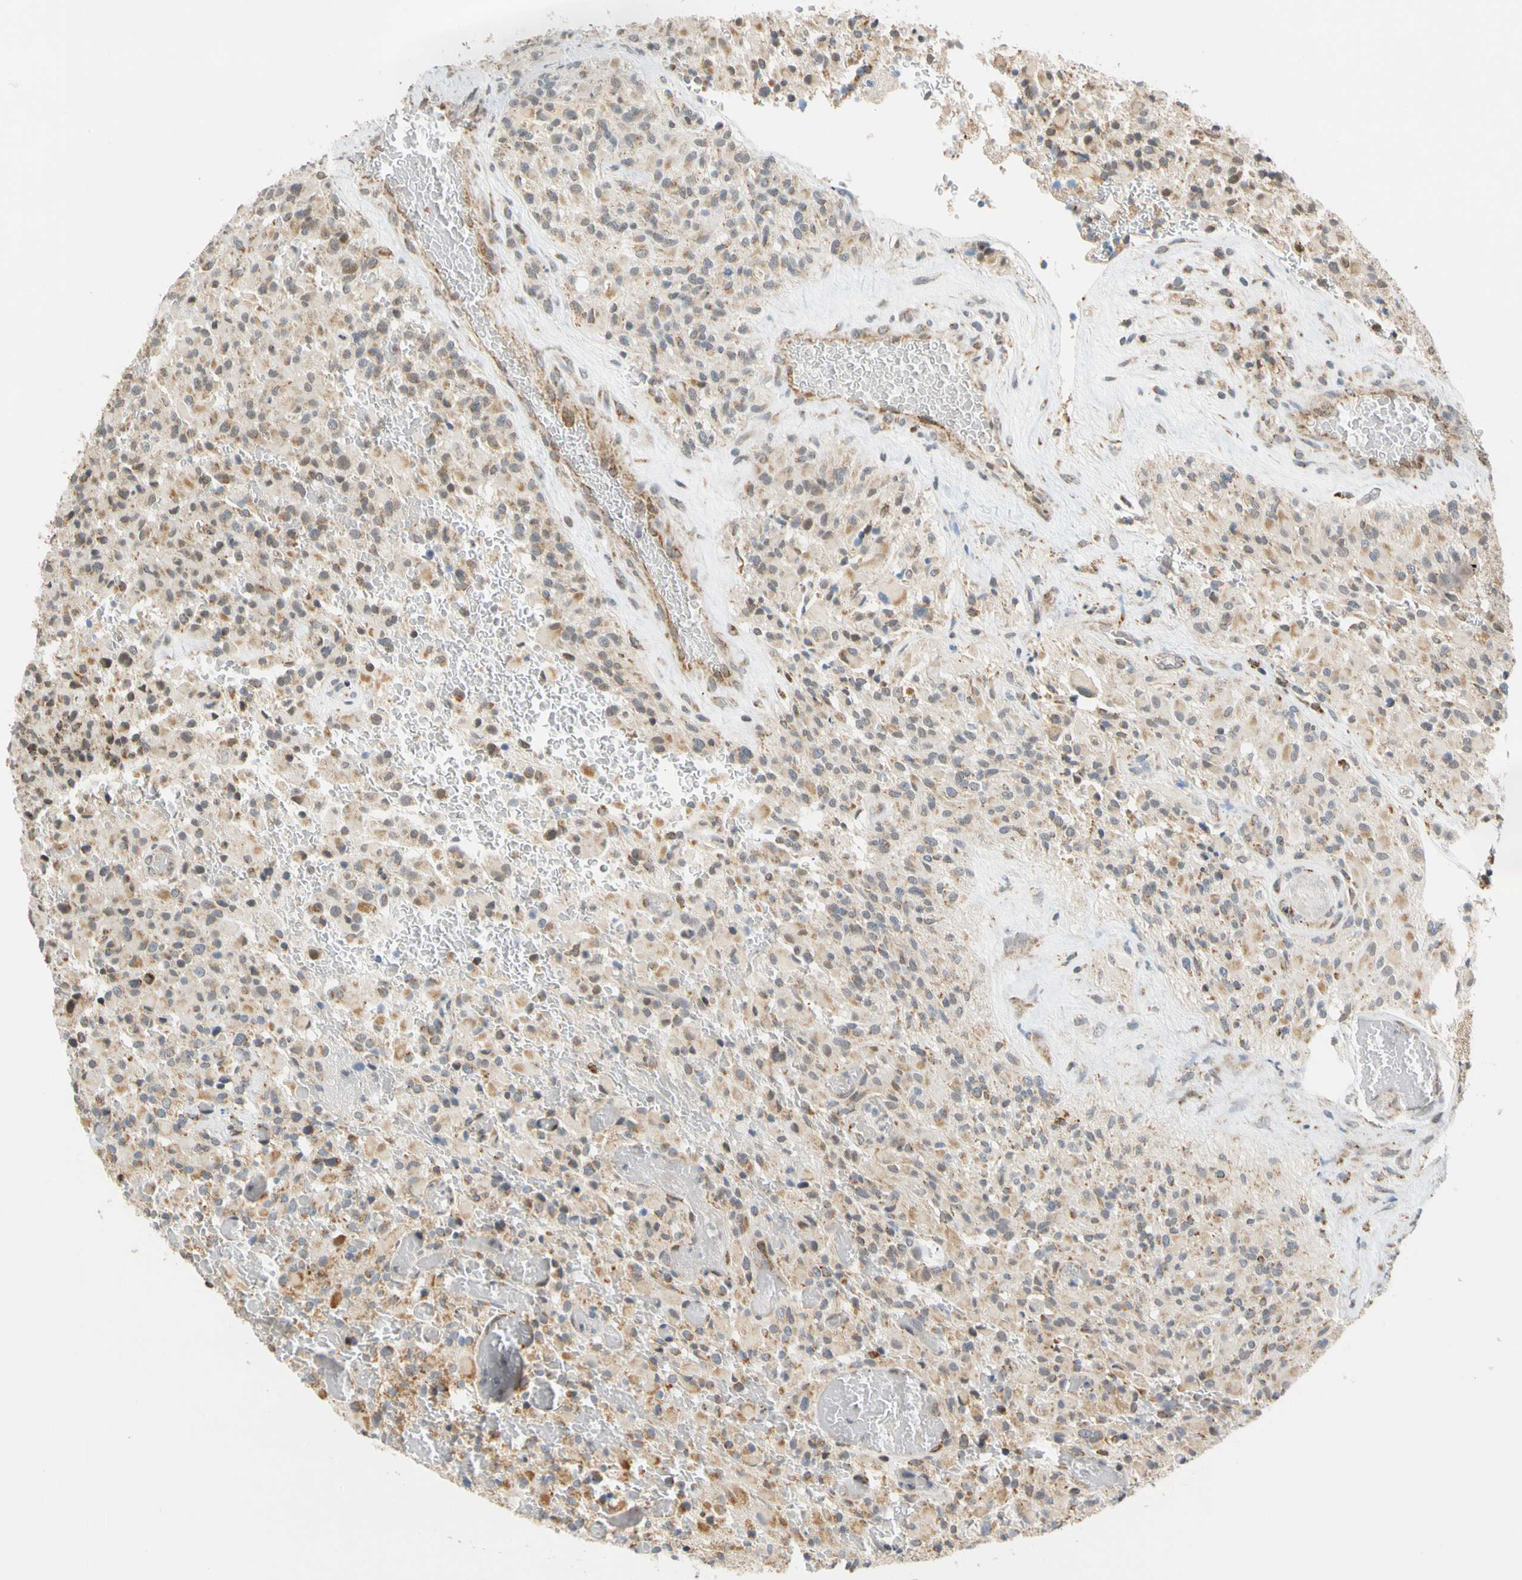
{"staining": {"intensity": "weak", "quantity": "25%-75%", "location": "cytoplasmic/membranous"}, "tissue": "glioma", "cell_type": "Tumor cells", "image_type": "cancer", "snomed": [{"axis": "morphology", "description": "Glioma, malignant, High grade"}, {"axis": "topography", "description": "Brain"}], "caption": "A high-resolution histopathology image shows IHC staining of malignant glioma (high-grade), which demonstrates weak cytoplasmic/membranous staining in about 25%-75% of tumor cells.", "gene": "SFXN3", "patient": {"sex": "male", "age": 71}}